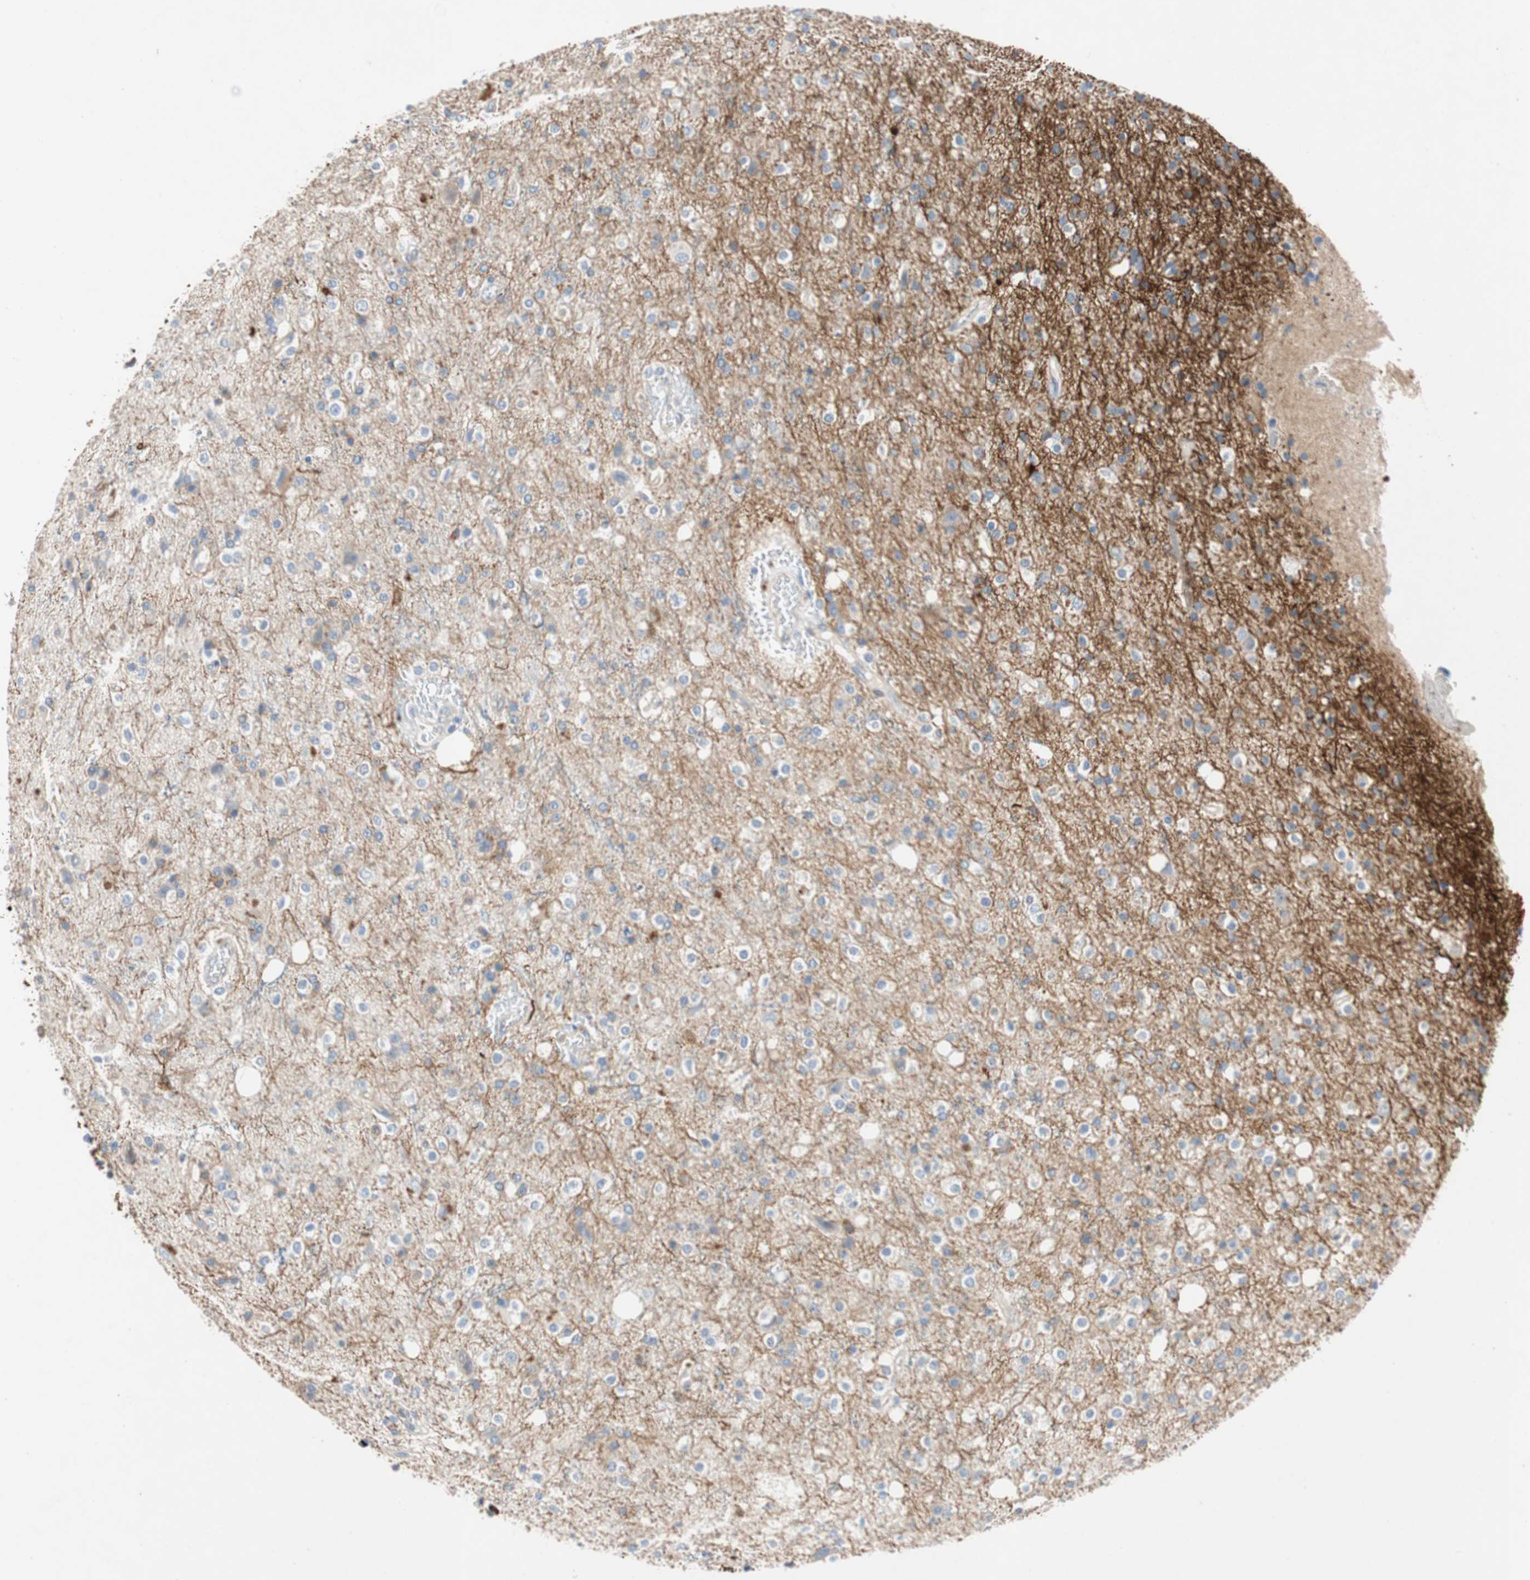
{"staining": {"intensity": "negative", "quantity": "none", "location": "none"}, "tissue": "glioma", "cell_type": "Tumor cells", "image_type": "cancer", "snomed": [{"axis": "morphology", "description": "Glioma, malignant, High grade"}, {"axis": "topography", "description": "Brain"}], "caption": "IHC micrograph of glioma stained for a protein (brown), which demonstrates no staining in tumor cells. (DAB (3,3'-diaminobenzidine) immunohistochemistry (IHC) with hematoxylin counter stain).", "gene": "RELB", "patient": {"sex": "male", "age": 47}}